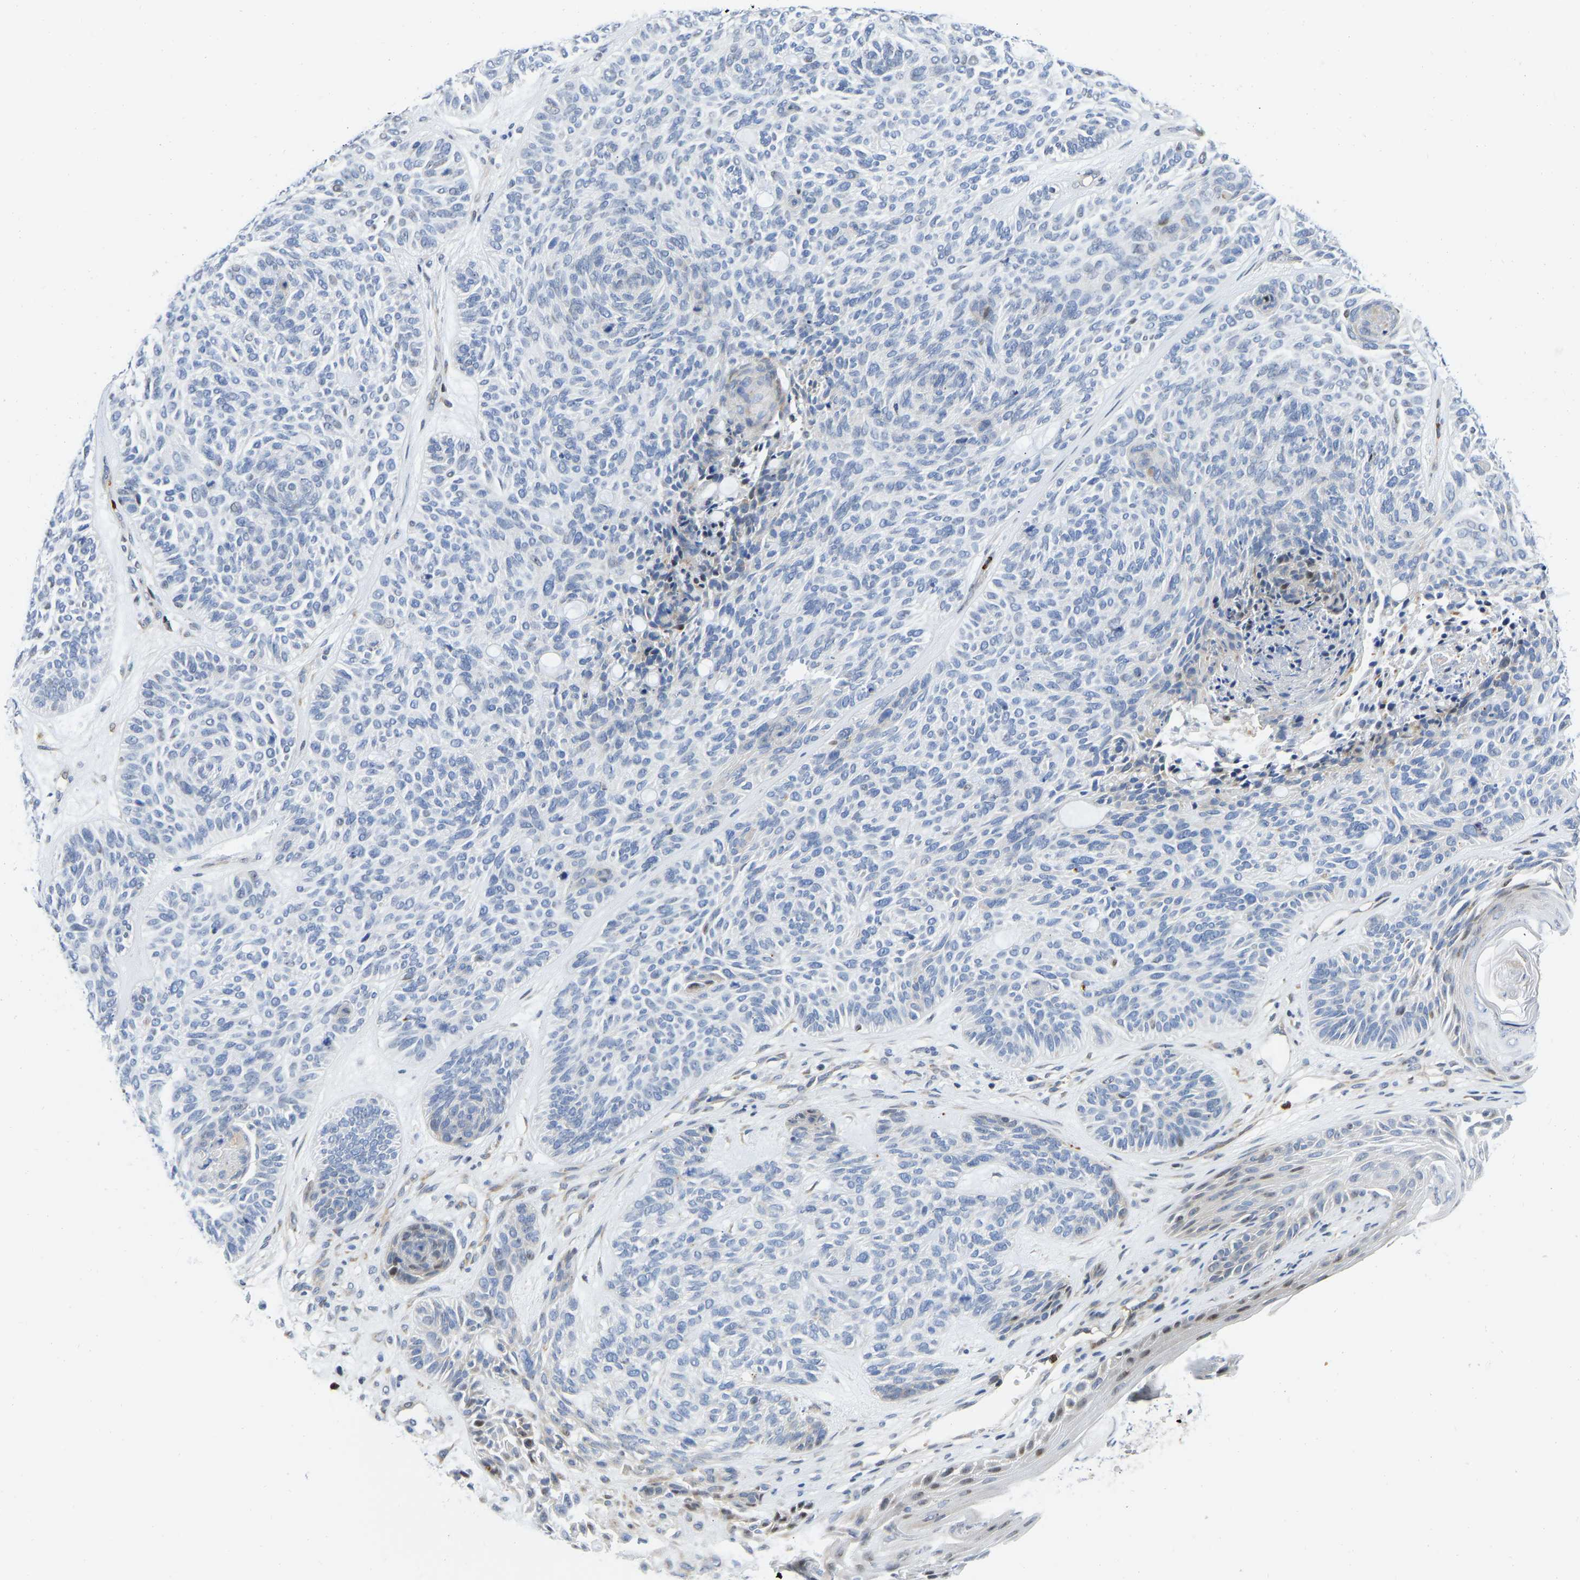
{"staining": {"intensity": "negative", "quantity": "none", "location": "none"}, "tissue": "skin cancer", "cell_type": "Tumor cells", "image_type": "cancer", "snomed": [{"axis": "morphology", "description": "Basal cell carcinoma"}, {"axis": "topography", "description": "Skin"}], "caption": "Basal cell carcinoma (skin) stained for a protein using immunohistochemistry demonstrates no staining tumor cells.", "gene": "HDAC5", "patient": {"sex": "male", "age": 55}}